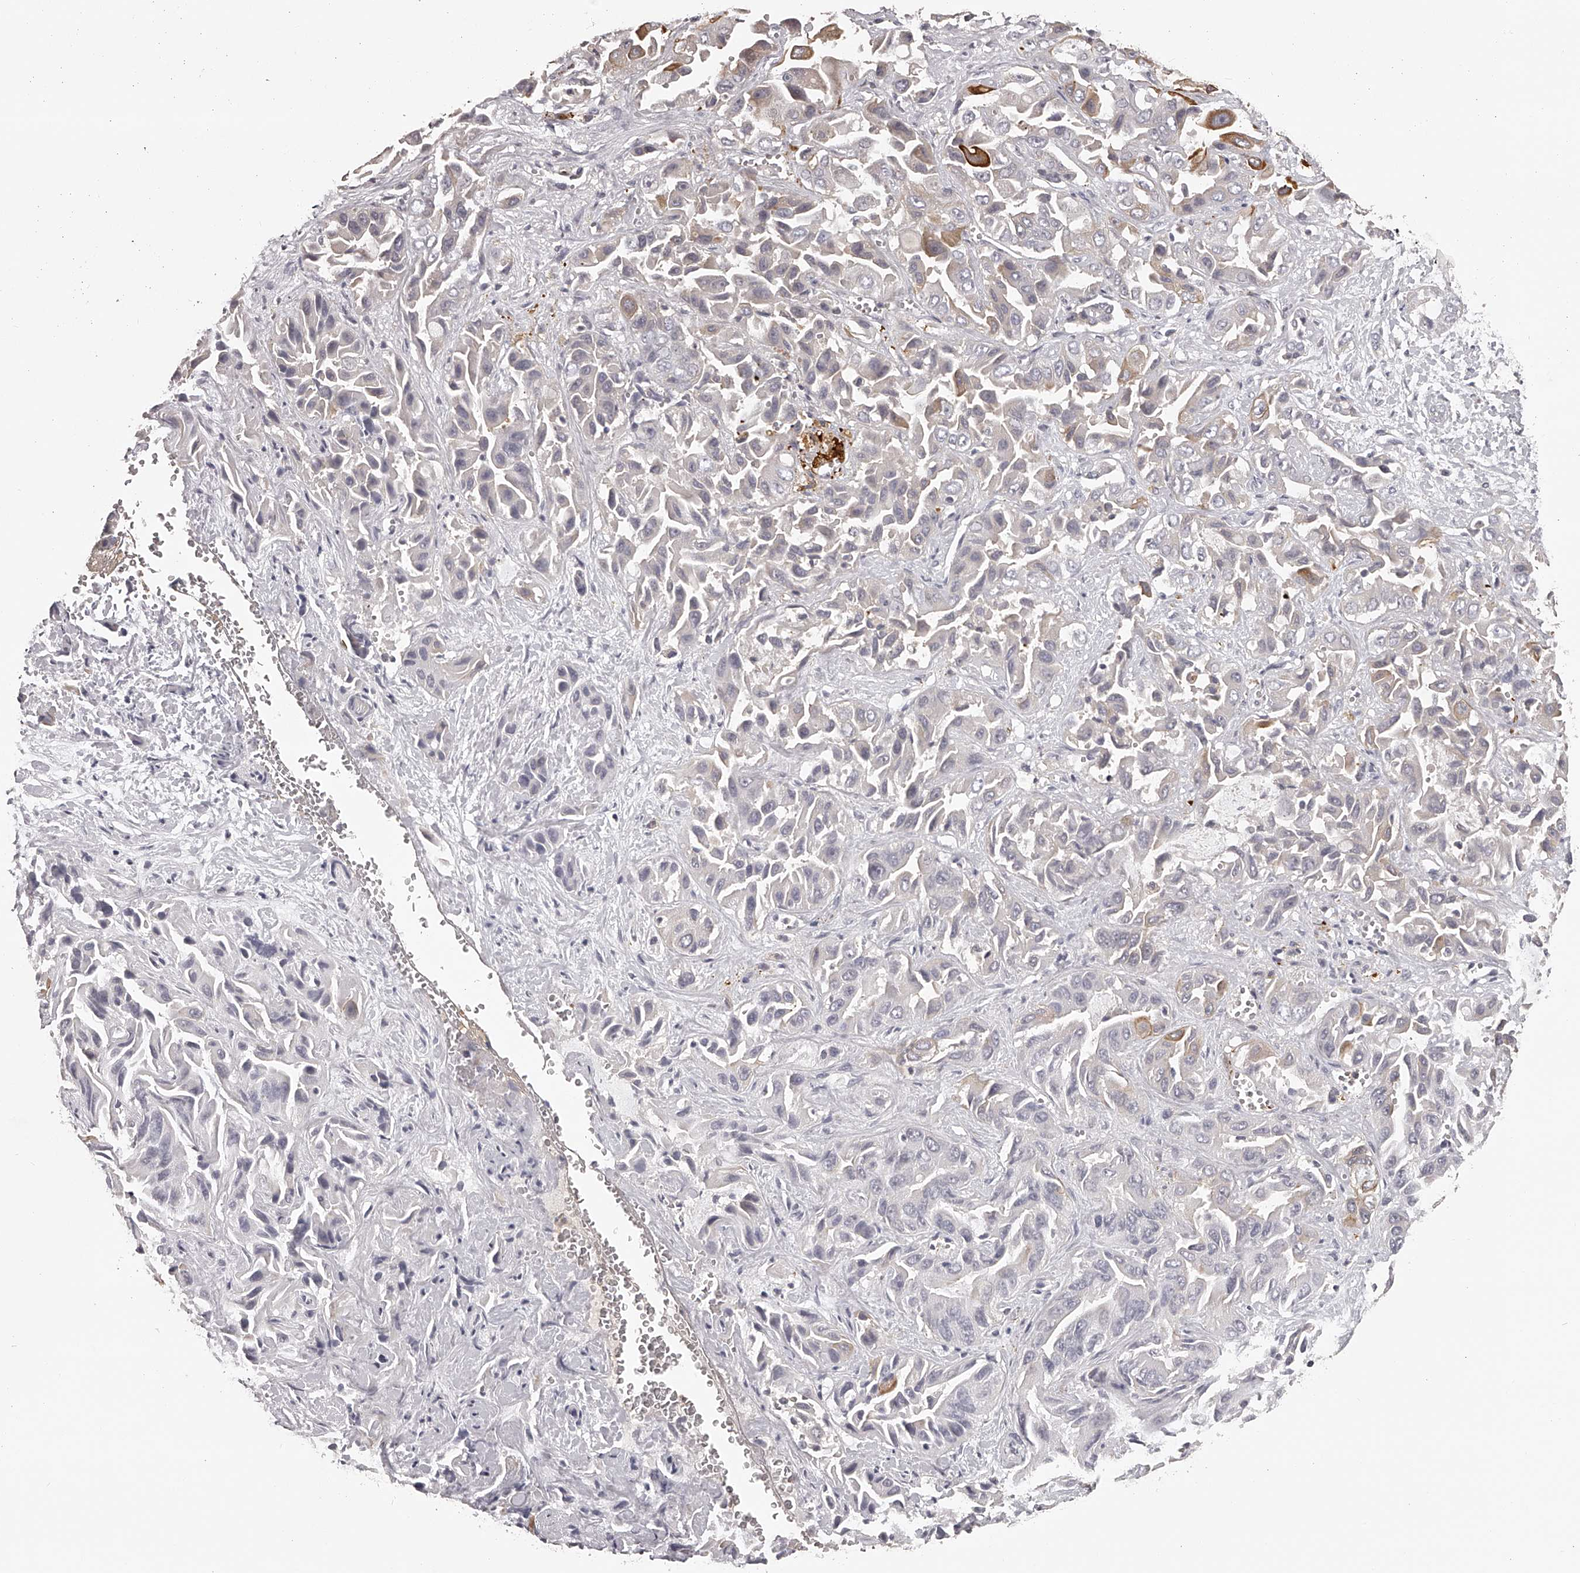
{"staining": {"intensity": "negative", "quantity": "none", "location": "none"}, "tissue": "liver cancer", "cell_type": "Tumor cells", "image_type": "cancer", "snomed": [{"axis": "morphology", "description": "Cholangiocarcinoma"}, {"axis": "topography", "description": "Liver"}], "caption": "This image is of liver cancer stained with IHC to label a protein in brown with the nuclei are counter-stained blue. There is no expression in tumor cells.", "gene": "TNN", "patient": {"sex": "female", "age": 52}}